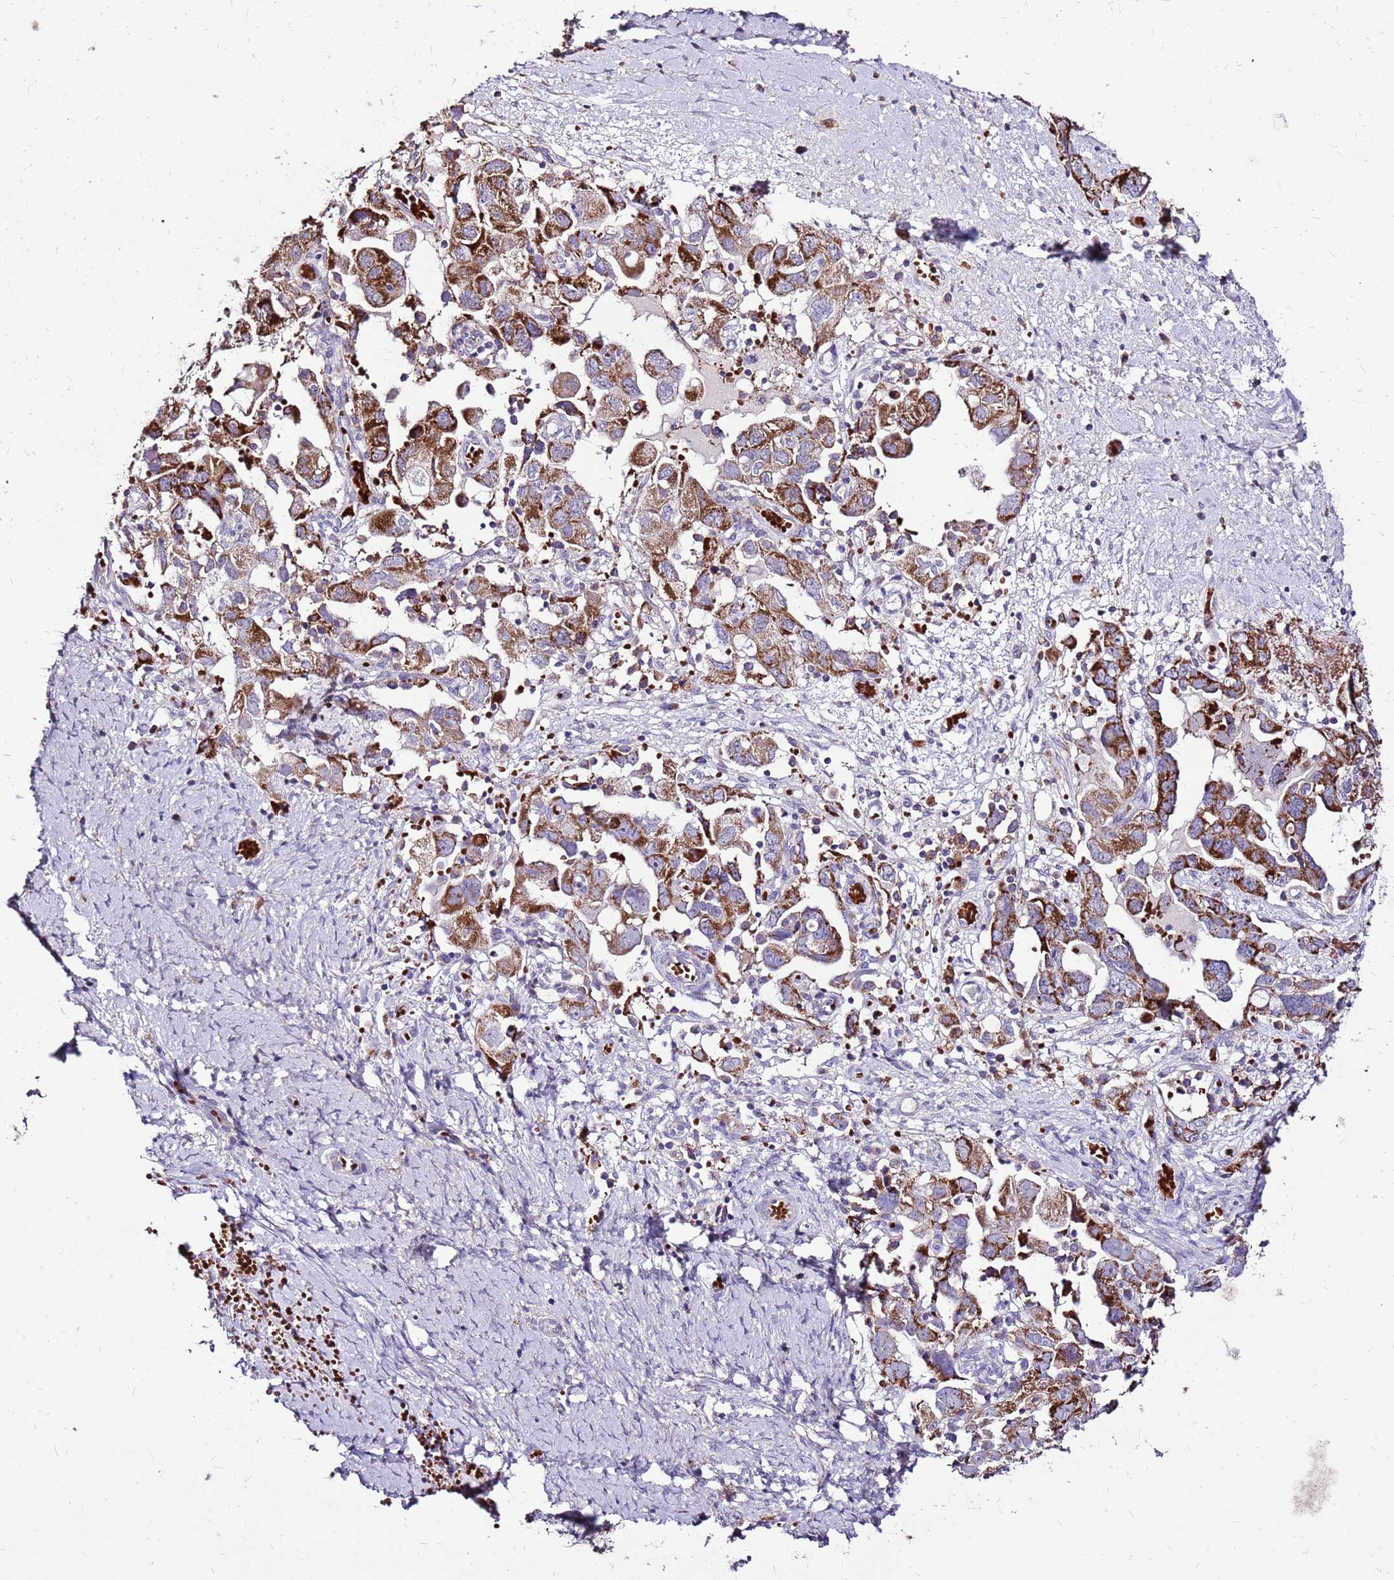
{"staining": {"intensity": "strong", "quantity": ">75%", "location": "cytoplasmic/membranous"}, "tissue": "ovarian cancer", "cell_type": "Tumor cells", "image_type": "cancer", "snomed": [{"axis": "morphology", "description": "Carcinoma, NOS"}, {"axis": "morphology", "description": "Cystadenocarcinoma, serous, NOS"}, {"axis": "topography", "description": "Ovary"}], "caption": "Protein analysis of ovarian cancer tissue exhibits strong cytoplasmic/membranous positivity in approximately >75% of tumor cells. (DAB (3,3'-diaminobenzidine) IHC with brightfield microscopy, high magnification).", "gene": "SPSB3", "patient": {"sex": "female", "age": 69}}